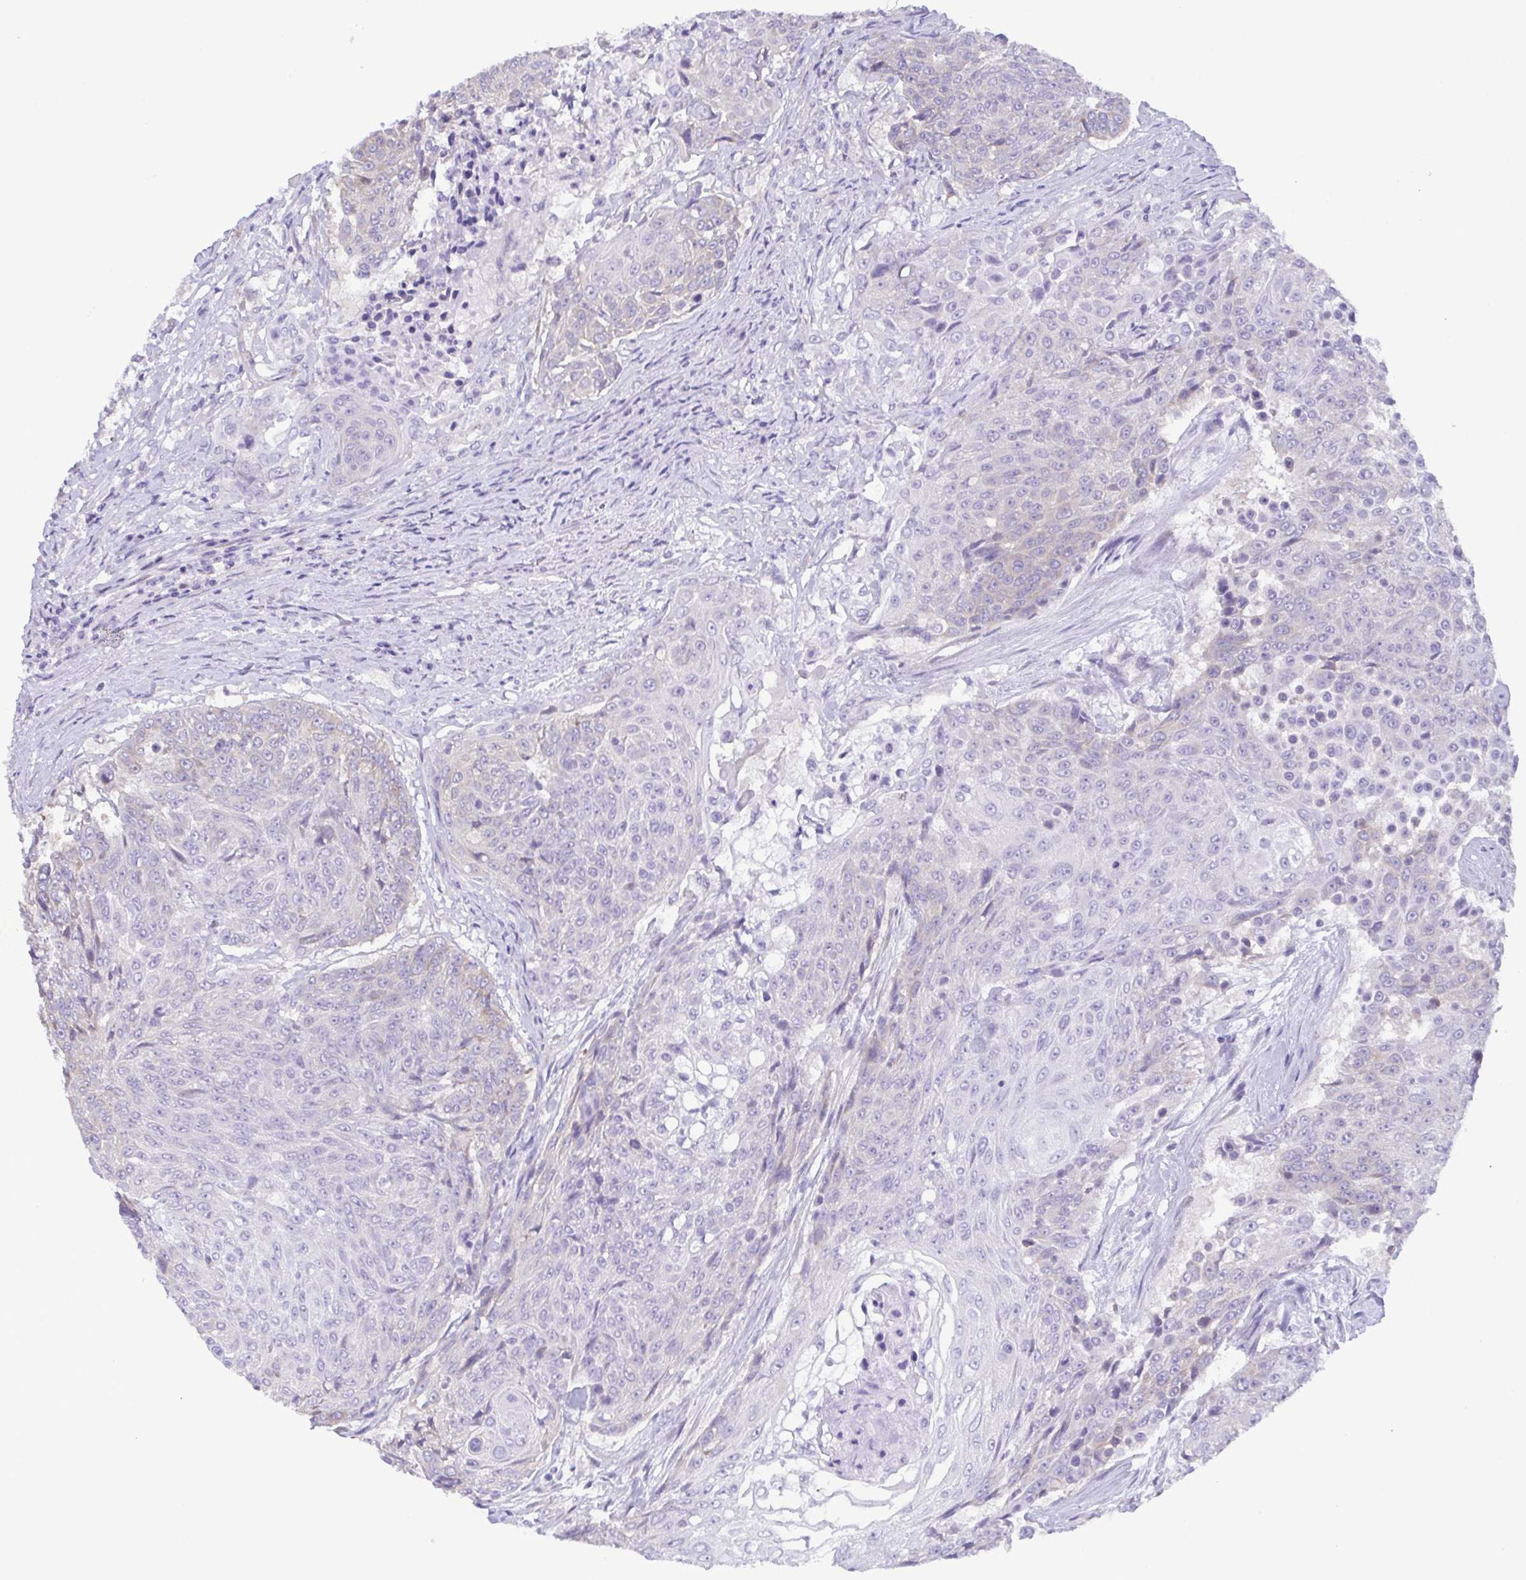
{"staining": {"intensity": "negative", "quantity": "none", "location": "none"}, "tissue": "urothelial cancer", "cell_type": "Tumor cells", "image_type": "cancer", "snomed": [{"axis": "morphology", "description": "Urothelial carcinoma, High grade"}, {"axis": "topography", "description": "Urinary bladder"}], "caption": "Immunohistochemical staining of human high-grade urothelial carcinoma reveals no significant staining in tumor cells. The staining was performed using DAB to visualize the protein expression in brown, while the nuclei were stained in blue with hematoxylin (Magnification: 20x).", "gene": "TNNI3", "patient": {"sex": "female", "age": 63}}